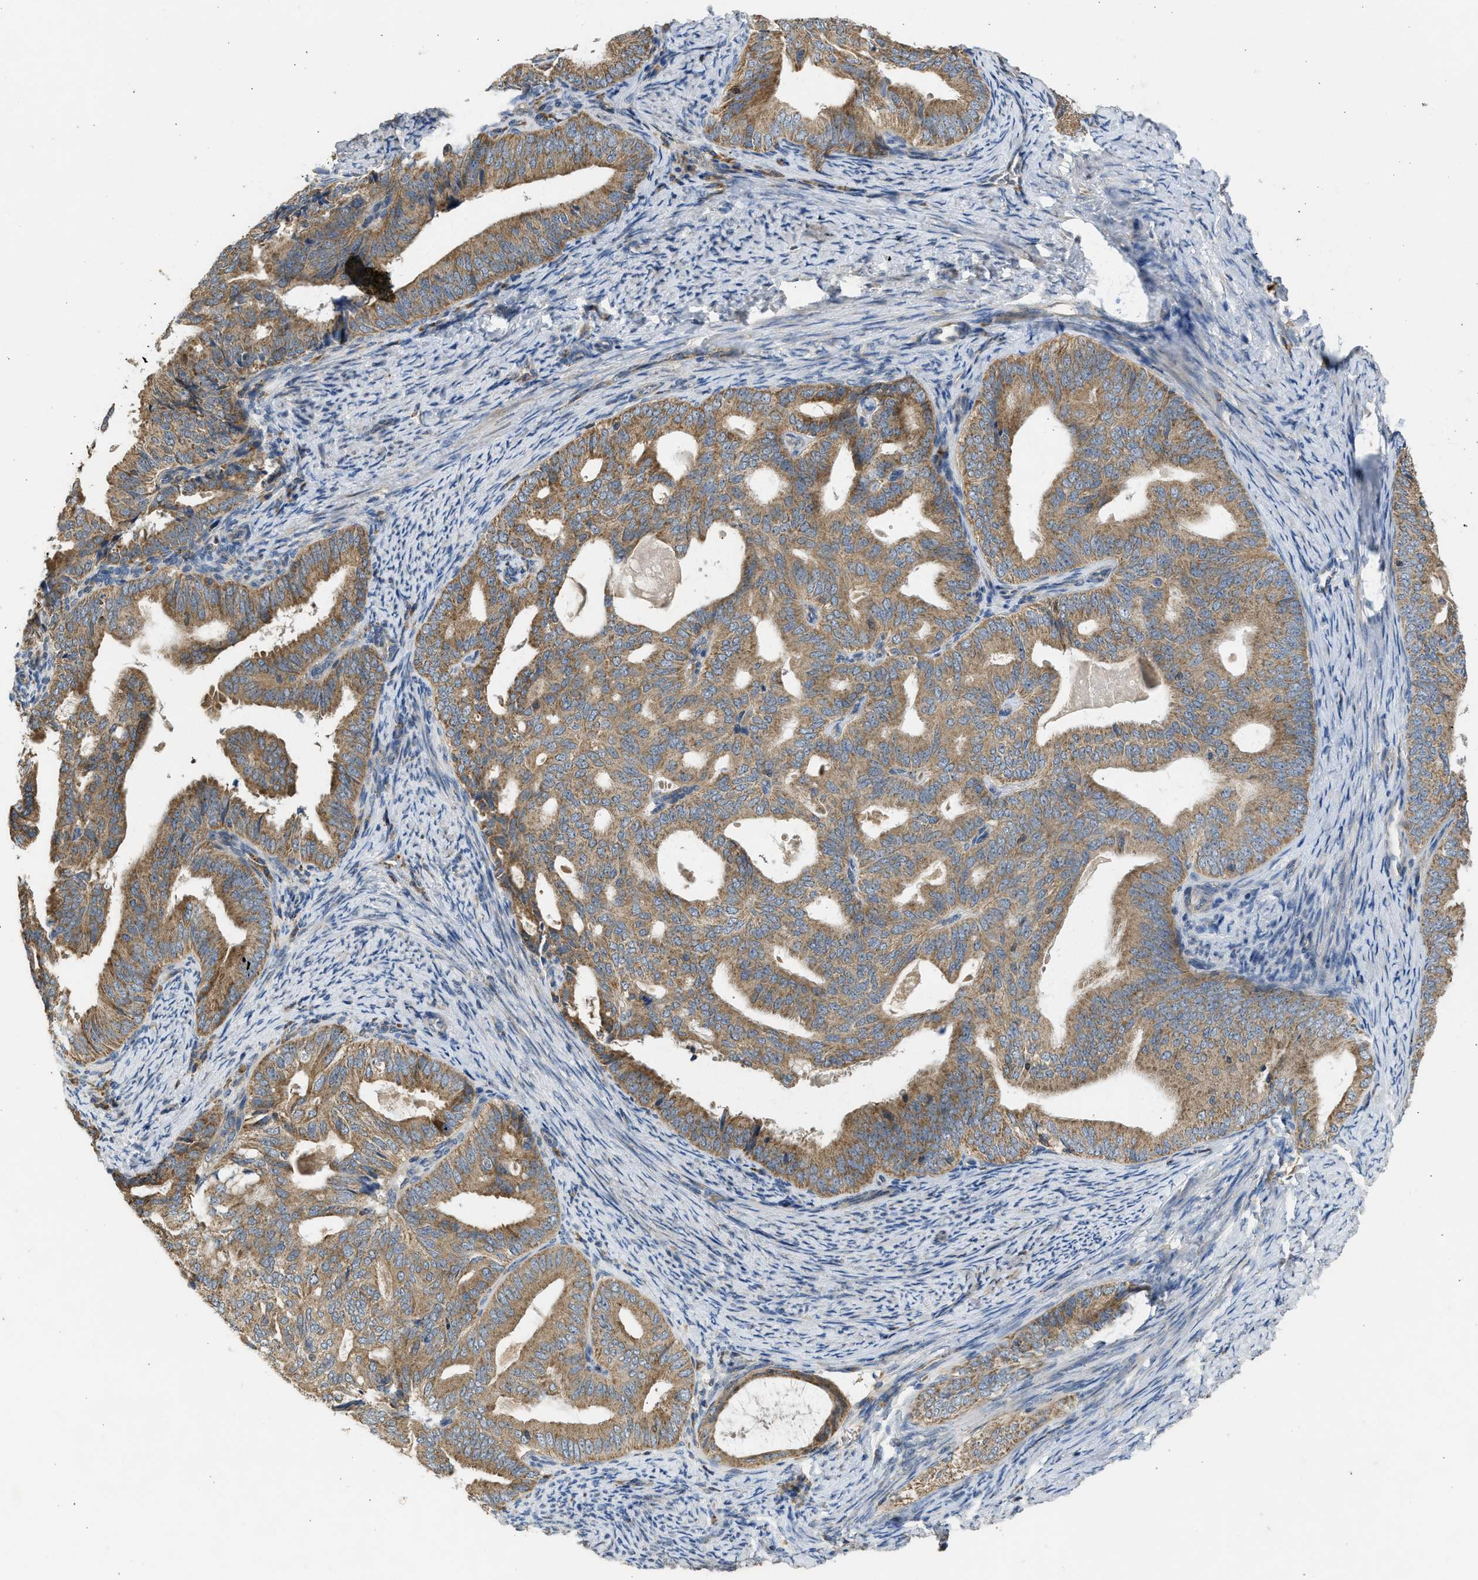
{"staining": {"intensity": "moderate", "quantity": ">75%", "location": "cytoplasmic/membranous"}, "tissue": "endometrial cancer", "cell_type": "Tumor cells", "image_type": "cancer", "snomed": [{"axis": "morphology", "description": "Adenocarcinoma, NOS"}, {"axis": "topography", "description": "Endometrium"}], "caption": "This is a photomicrograph of IHC staining of endometrial adenocarcinoma, which shows moderate staining in the cytoplasmic/membranous of tumor cells.", "gene": "CYP1A1", "patient": {"sex": "female", "age": 58}}